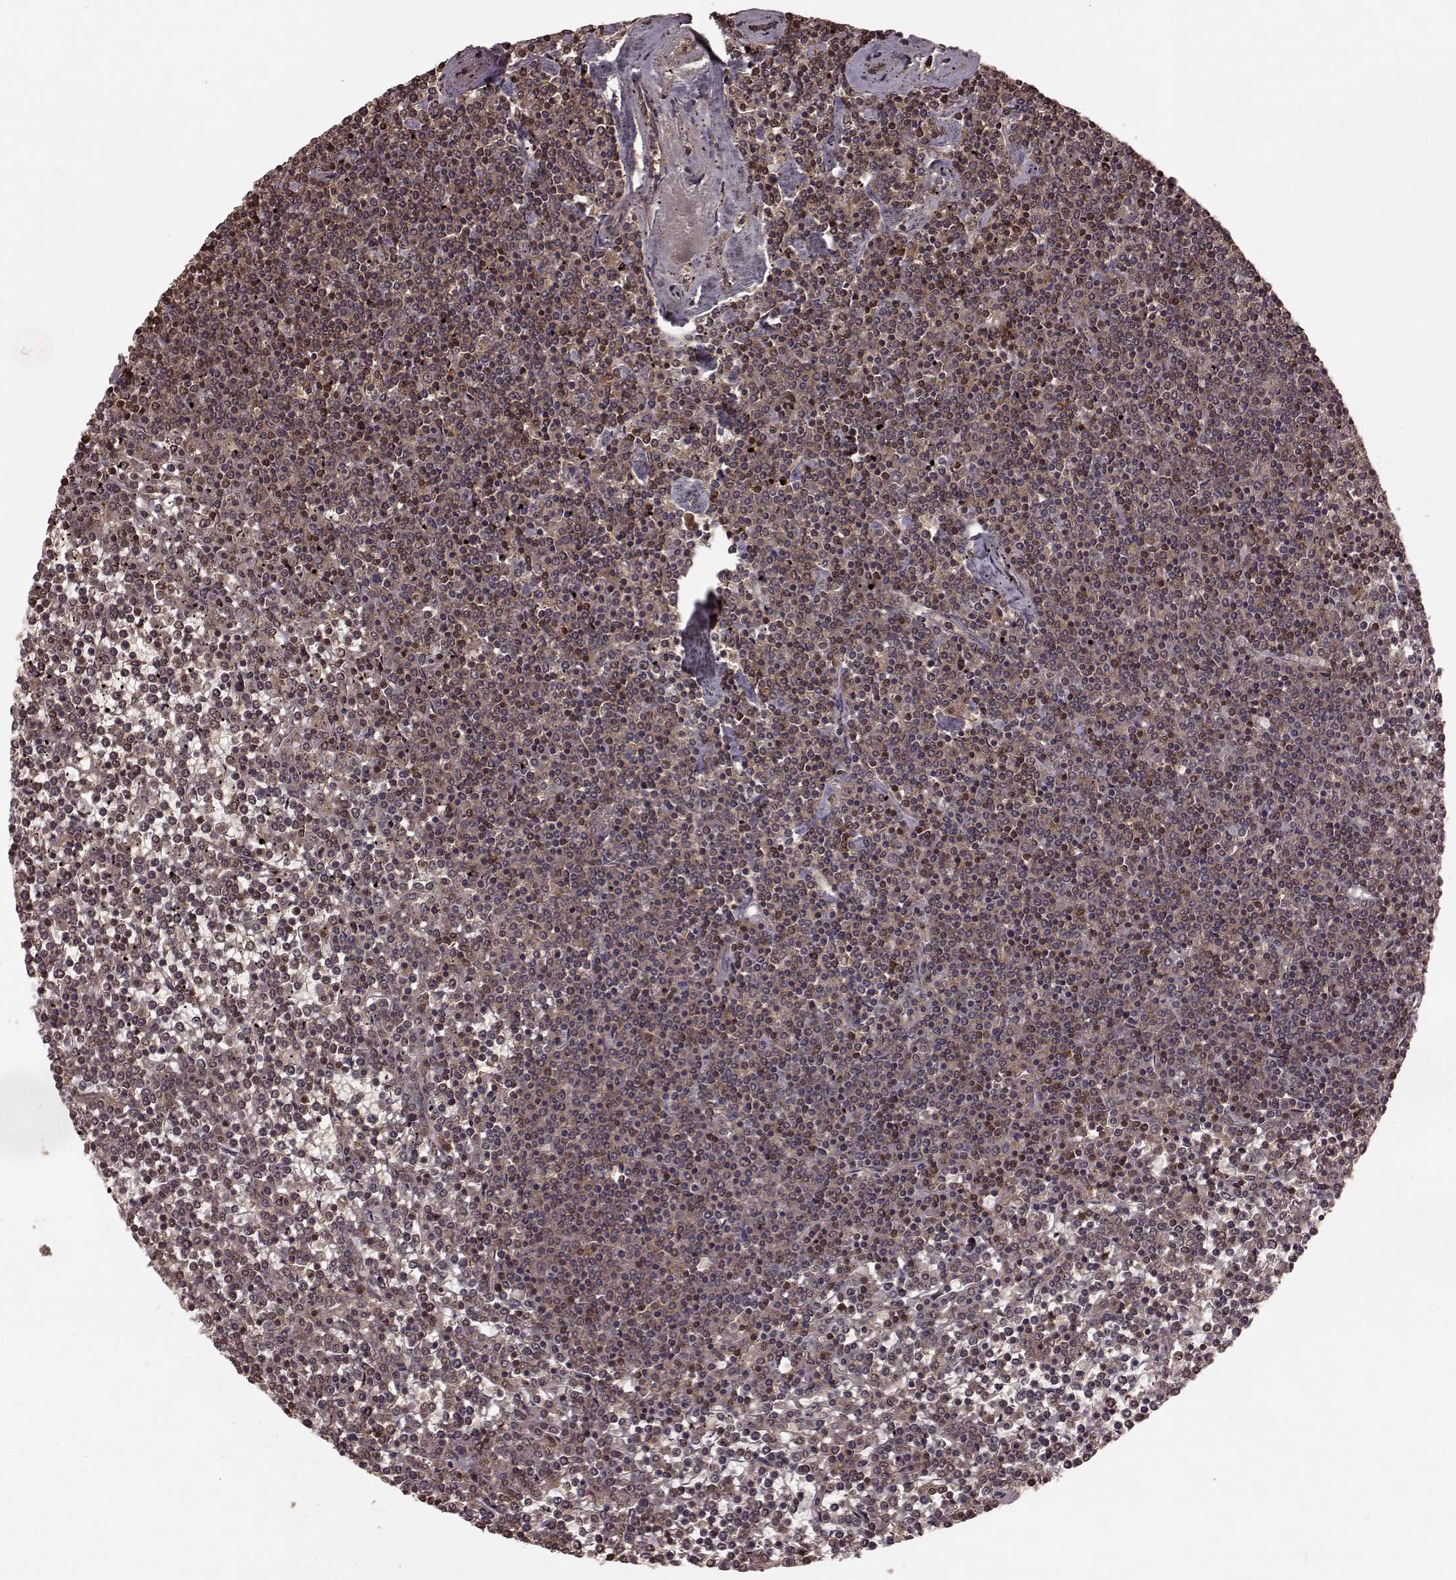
{"staining": {"intensity": "moderate", "quantity": "<25%", "location": "cytoplasmic/membranous,nuclear"}, "tissue": "lymphoma", "cell_type": "Tumor cells", "image_type": "cancer", "snomed": [{"axis": "morphology", "description": "Malignant lymphoma, non-Hodgkin's type, Low grade"}, {"axis": "topography", "description": "Spleen"}], "caption": "Lymphoma was stained to show a protein in brown. There is low levels of moderate cytoplasmic/membranous and nuclear positivity in about <25% of tumor cells.", "gene": "GSS", "patient": {"sex": "female", "age": 19}}